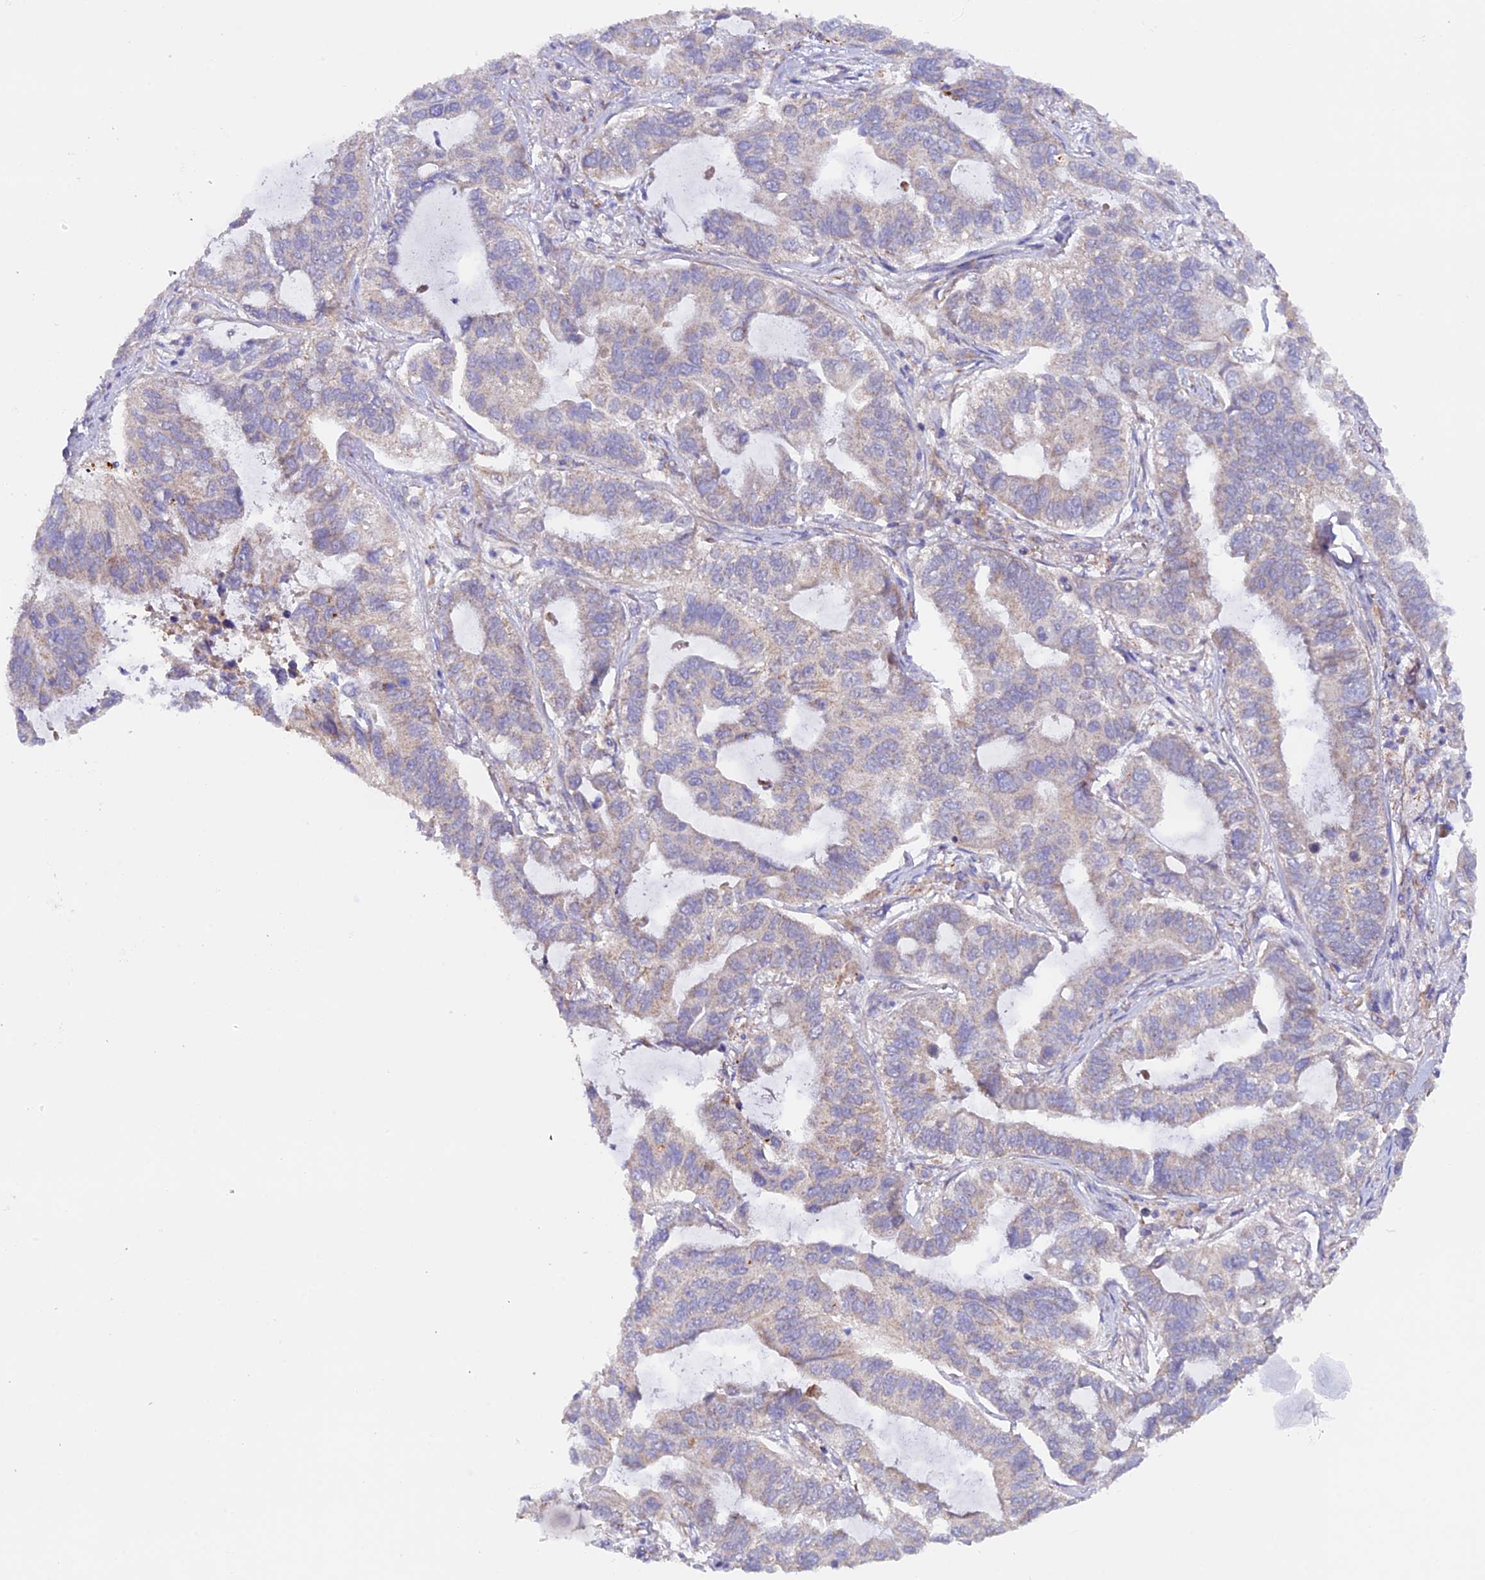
{"staining": {"intensity": "negative", "quantity": "none", "location": "none"}, "tissue": "lung cancer", "cell_type": "Tumor cells", "image_type": "cancer", "snomed": [{"axis": "morphology", "description": "Adenocarcinoma, NOS"}, {"axis": "topography", "description": "Lung"}], "caption": "Lung adenocarcinoma was stained to show a protein in brown. There is no significant staining in tumor cells.", "gene": "DUS3L", "patient": {"sex": "male", "age": 64}}